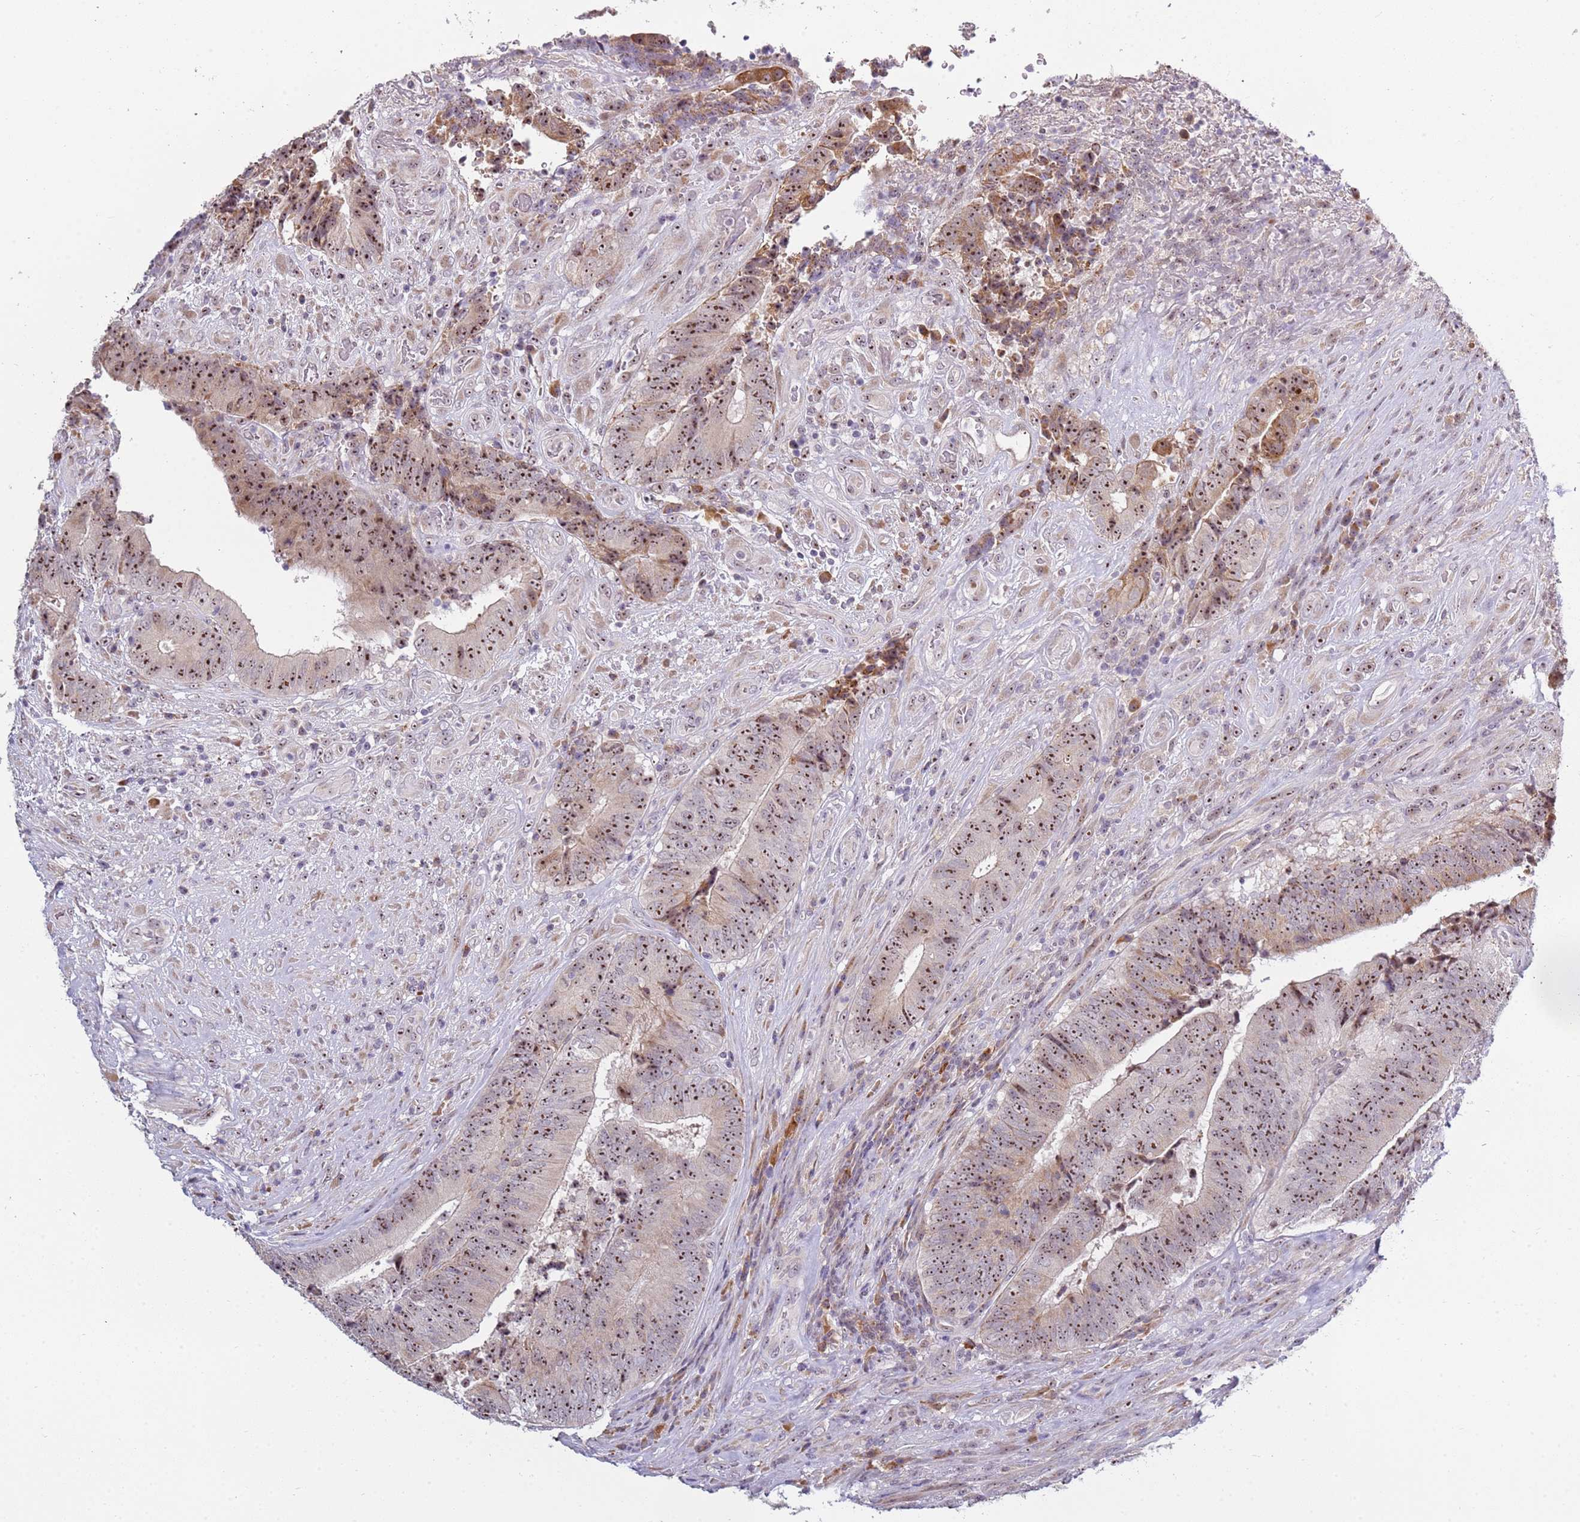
{"staining": {"intensity": "moderate", "quantity": ">75%", "location": "nuclear"}, "tissue": "colorectal cancer", "cell_type": "Tumor cells", "image_type": "cancer", "snomed": [{"axis": "morphology", "description": "Adenocarcinoma, NOS"}, {"axis": "topography", "description": "Rectum"}], "caption": "Colorectal cancer tissue displays moderate nuclear positivity in about >75% of tumor cells", "gene": "UCMA", "patient": {"sex": "male", "age": 72}}